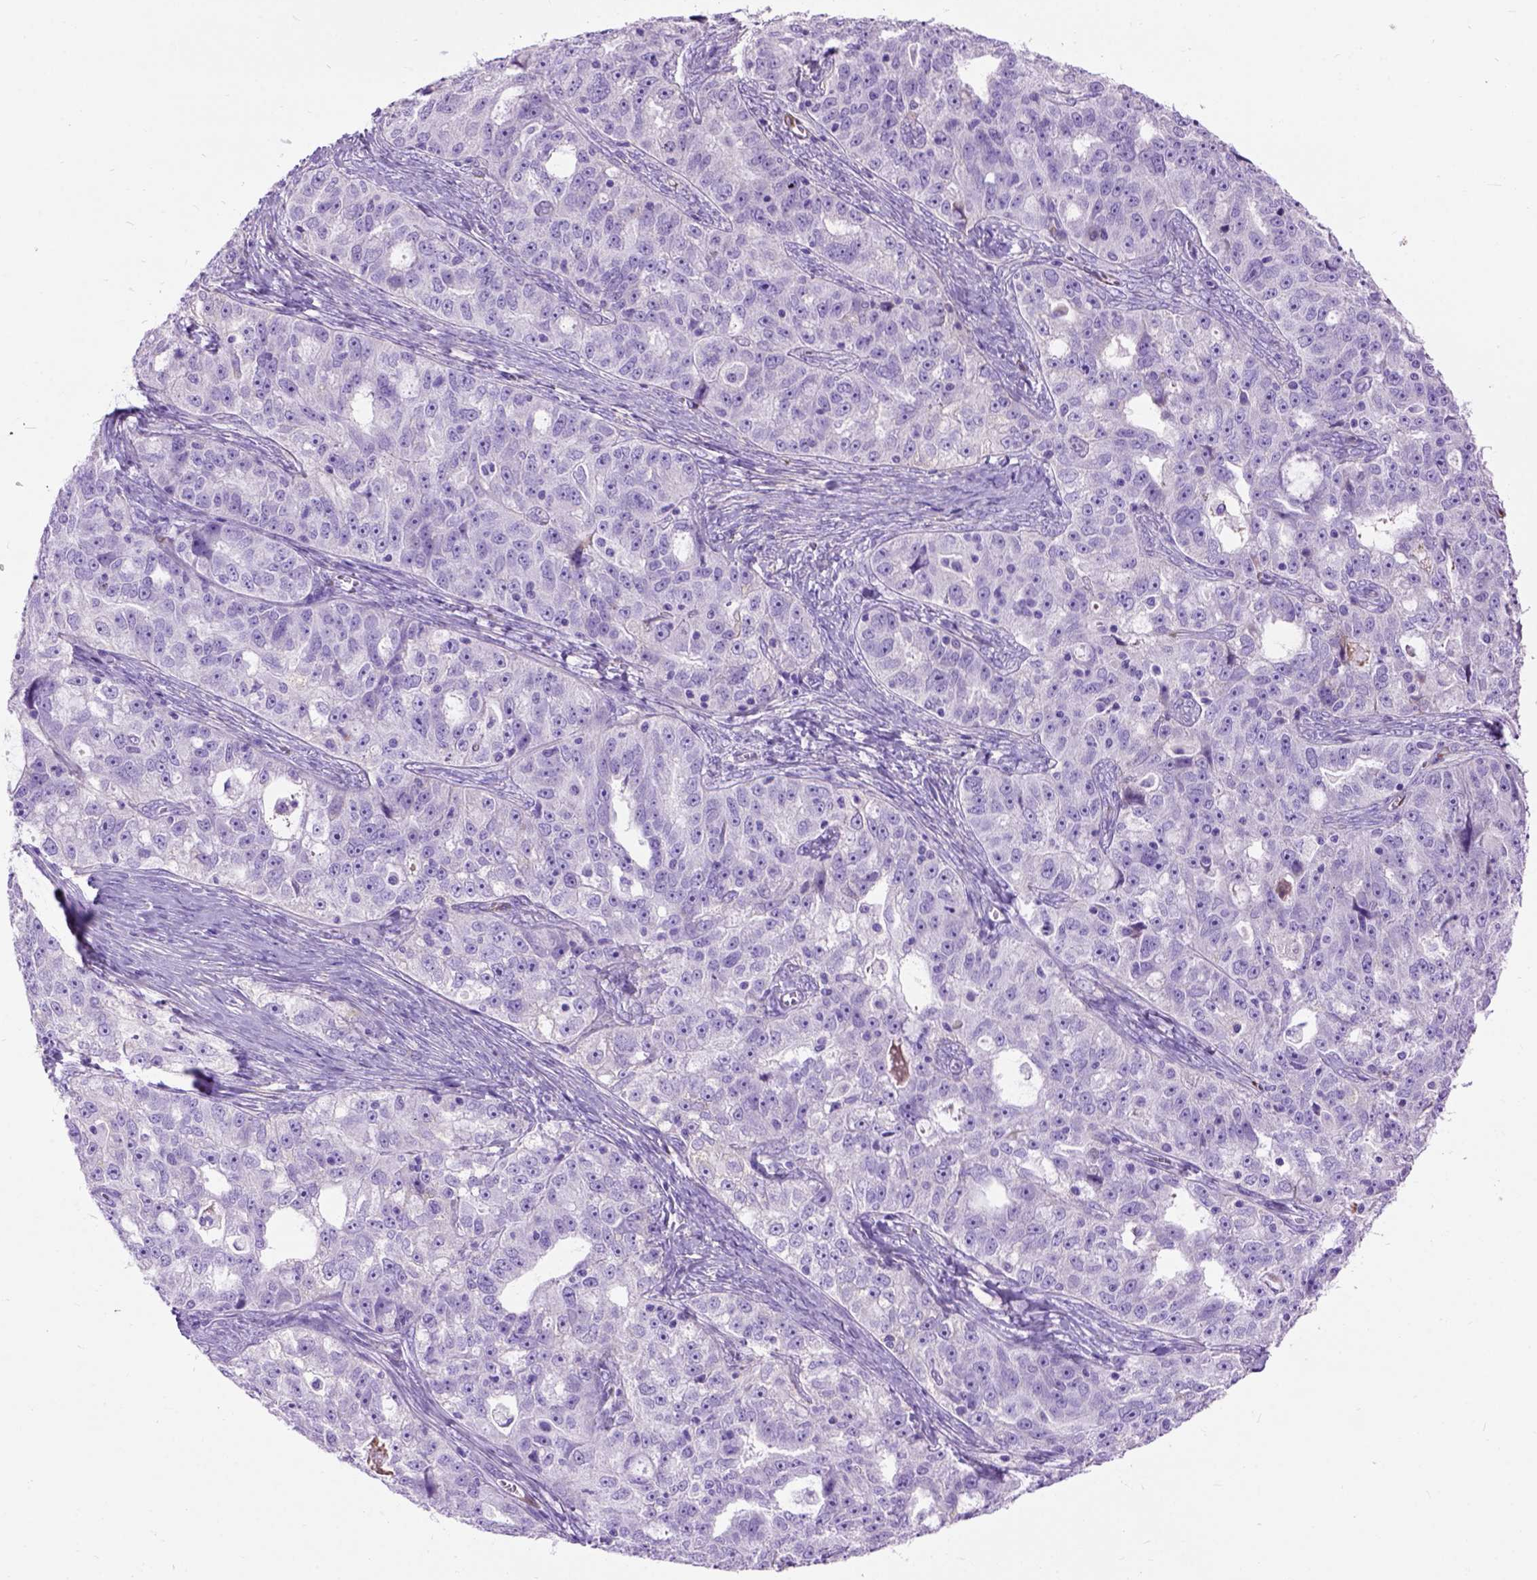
{"staining": {"intensity": "negative", "quantity": "none", "location": "none"}, "tissue": "ovarian cancer", "cell_type": "Tumor cells", "image_type": "cancer", "snomed": [{"axis": "morphology", "description": "Cystadenocarcinoma, serous, NOS"}, {"axis": "topography", "description": "Ovary"}], "caption": "An image of human serous cystadenocarcinoma (ovarian) is negative for staining in tumor cells.", "gene": "MAPT", "patient": {"sex": "female", "age": 51}}